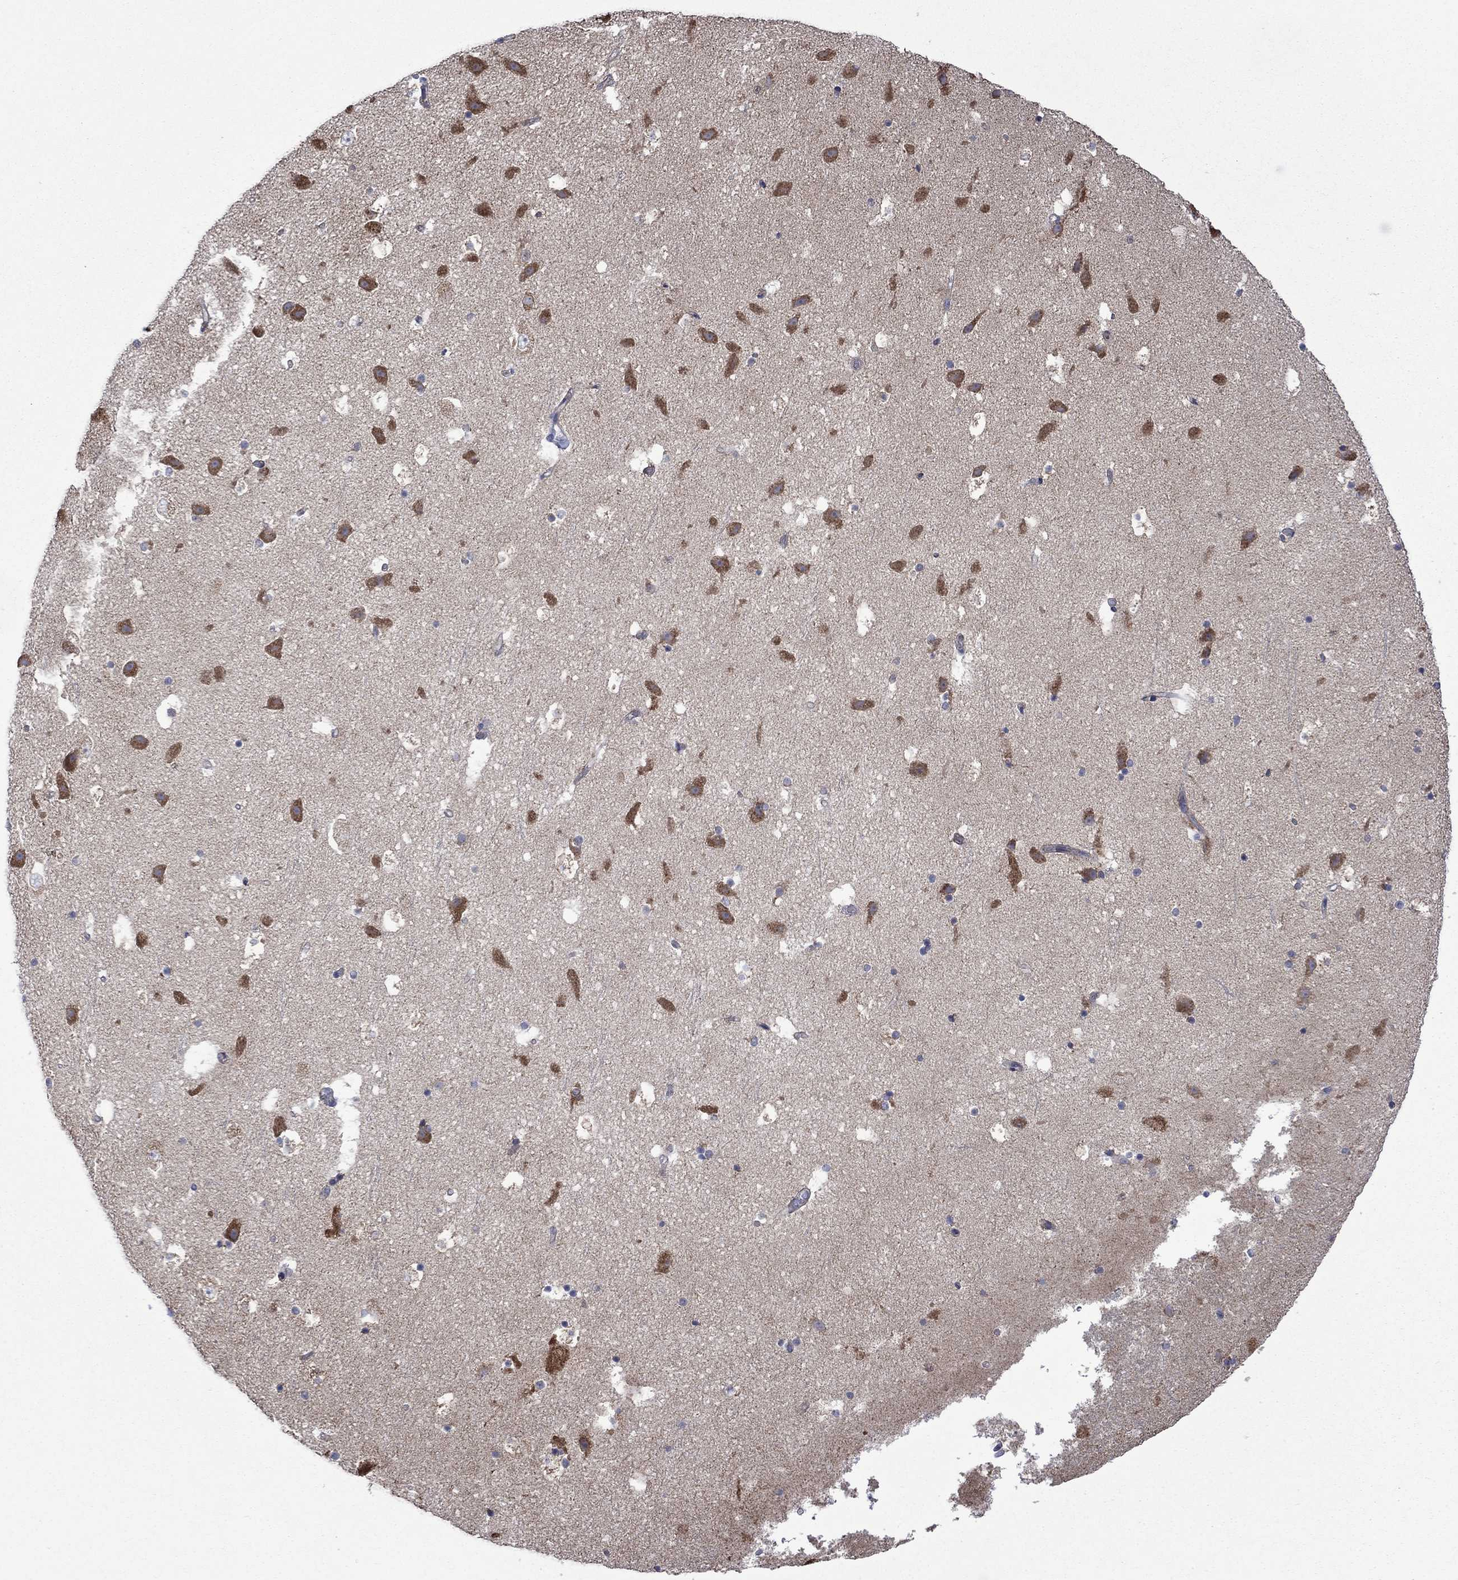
{"staining": {"intensity": "strong", "quantity": "<25%", "location": "cytoplasmic/membranous"}, "tissue": "hippocampus", "cell_type": "Glial cells", "image_type": "normal", "snomed": [{"axis": "morphology", "description": "Normal tissue, NOS"}, {"axis": "topography", "description": "Hippocampus"}], "caption": "Glial cells display strong cytoplasmic/membranous expression in approximately <25% of cells in unremarkable hippocampus. (Stains: DAB (3,3'-diaminobenzidine) in brown, nuclei in blue, Microscopy: brightfield microscopy at high magnification).", "gene": "FURIN", "patient": {"sex": "male", "age": 51}}